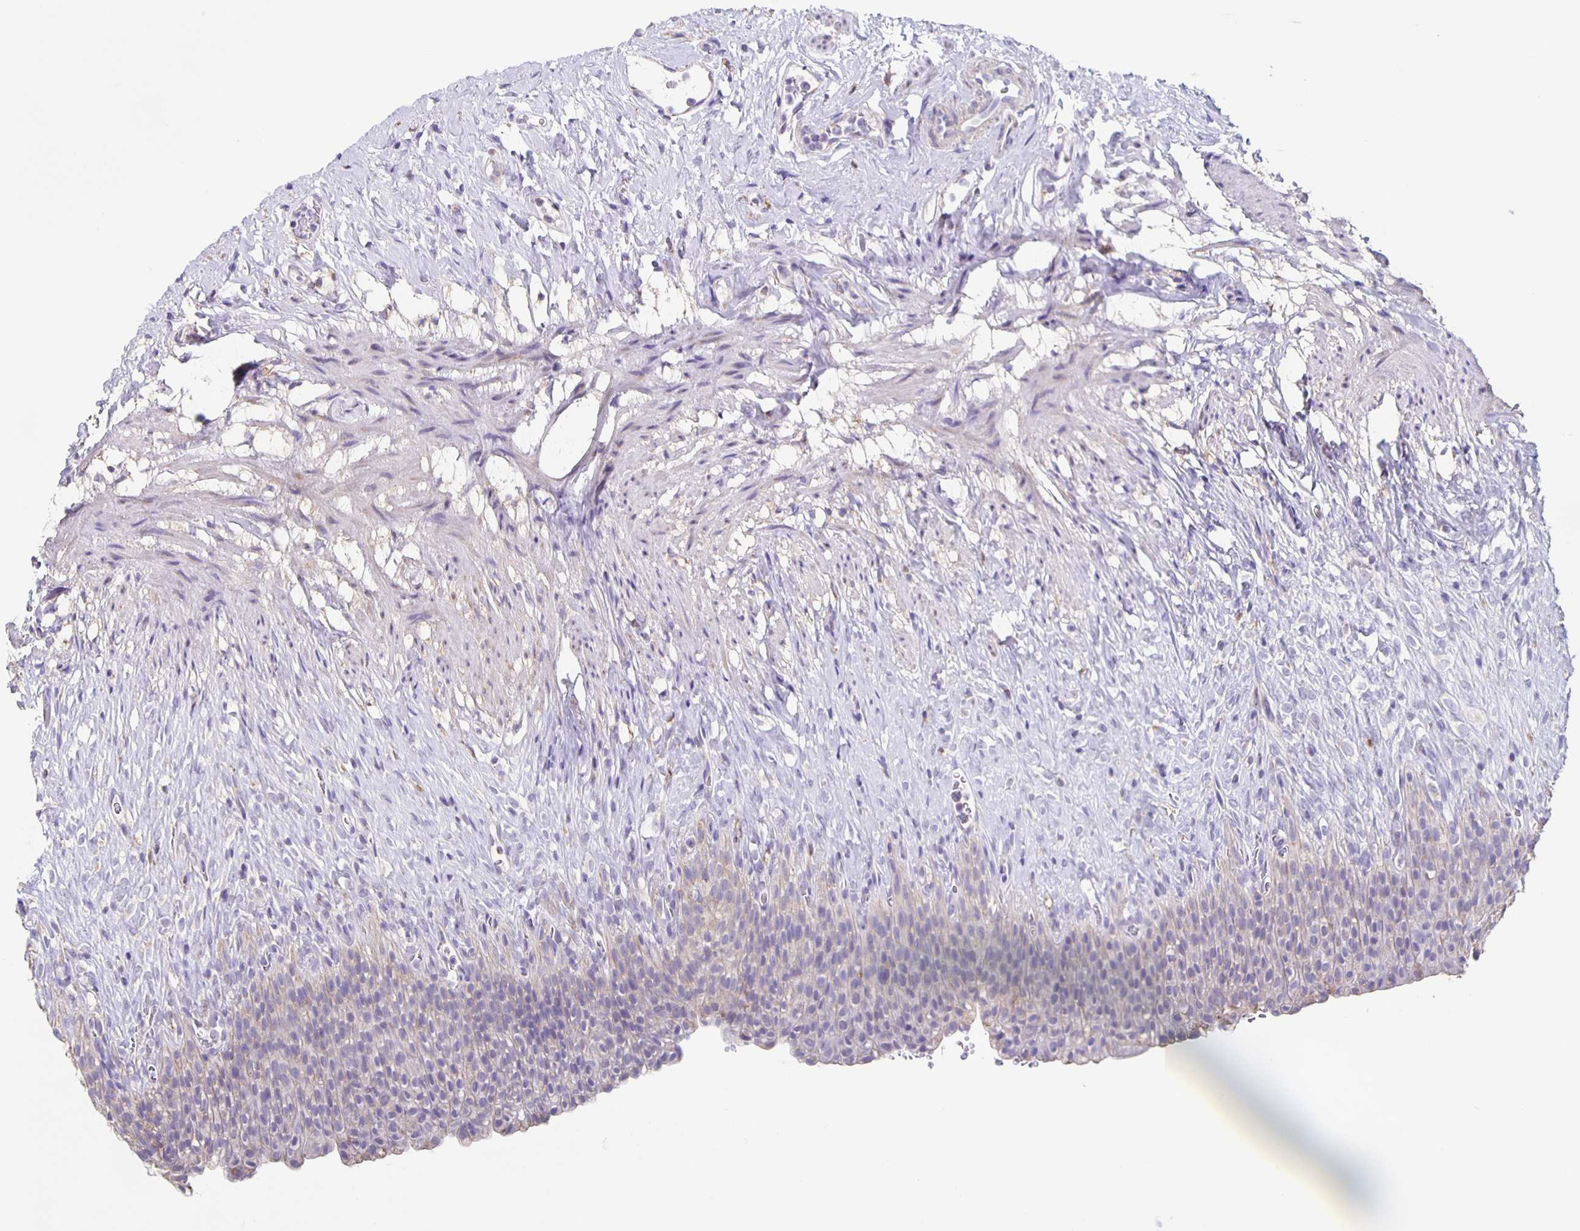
{"staining": {"intensity": "weak", "quantity": "25%-75%", "location": "cytoplasmic/membranous"}, "tissue": "urinary bladder", "cell_type": "Urothelial cells", "image_type": "normal", "snomed": [{"axis": "morphology", "description": "Normal tissue, NOS"}, {"axis": "topography", "description": "Urinary bladder"}, {"axis": "topography", "description": "Prostate"}], "caption": "Weak cytoplasmic/membranous protein staining is identified in about 25%-75% of urothelial cells in urinary bladder. (DAB IHC, brown staining for protein, blue staining for nuclei).", "gene": "TPPP", "patient": {"sex": "male", "age": 76}}